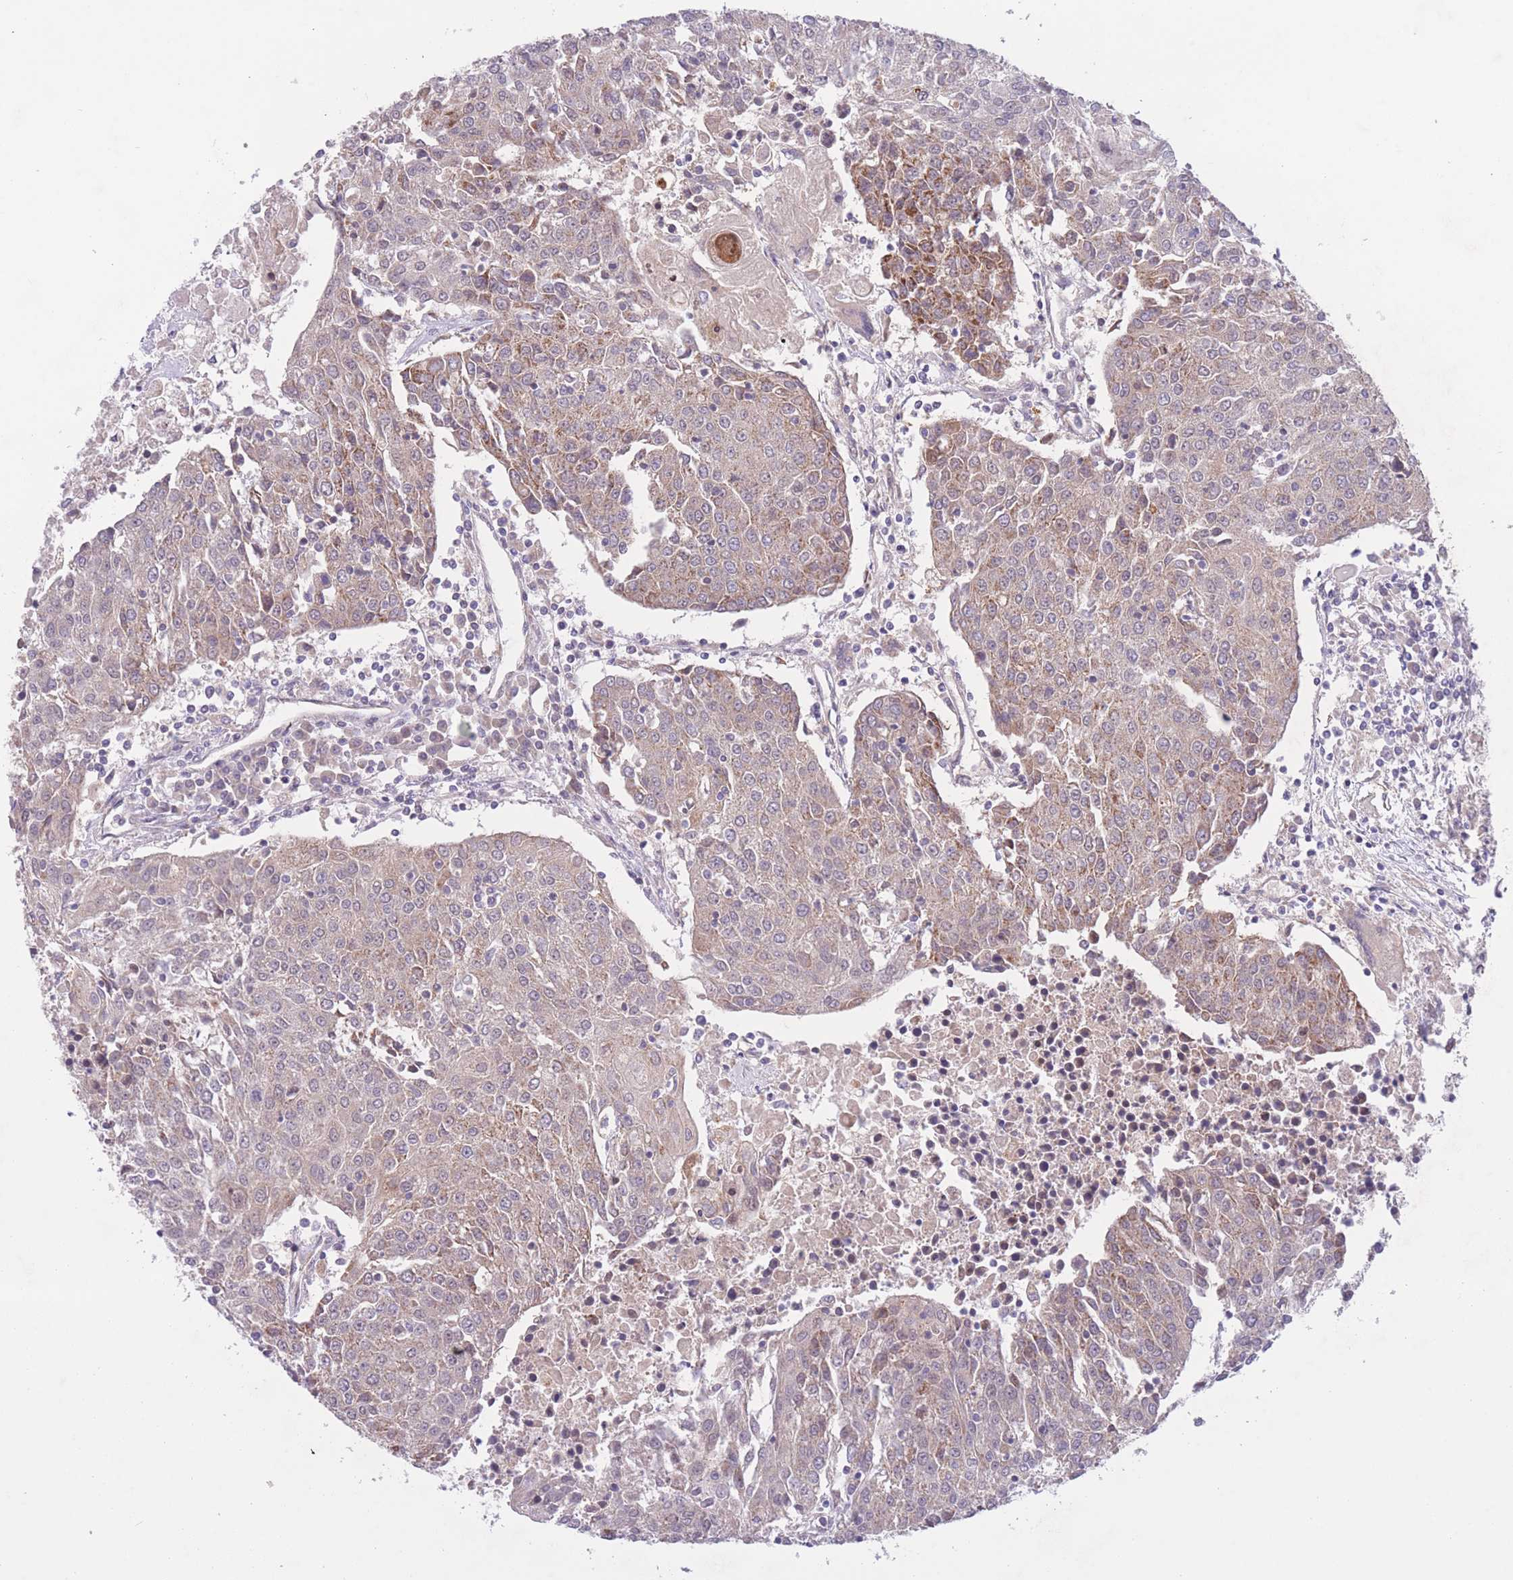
{"staining": {"intensity": "weak", "quantity": "25%-75%", "location": "cytoplasmic/membranous"}, "tissue": "urothelial cancer", "cell_type": "Tumor cells", "image_type": "cancer", "snomed": [{"axis": "morphology", "description": "Urothelial carcinoma, High grade"}, {"axis": "topography", "description": "Urinary bladder"}], "caption": "Immunohistochemical staining of urothelial carcinoma (high-grade) shows weak cytoplasmic/membranous protein expression in approximately 25%-75% of tumor cells.", "gene": "FUT5", "patient": {"sex": "female", "age": 85}}